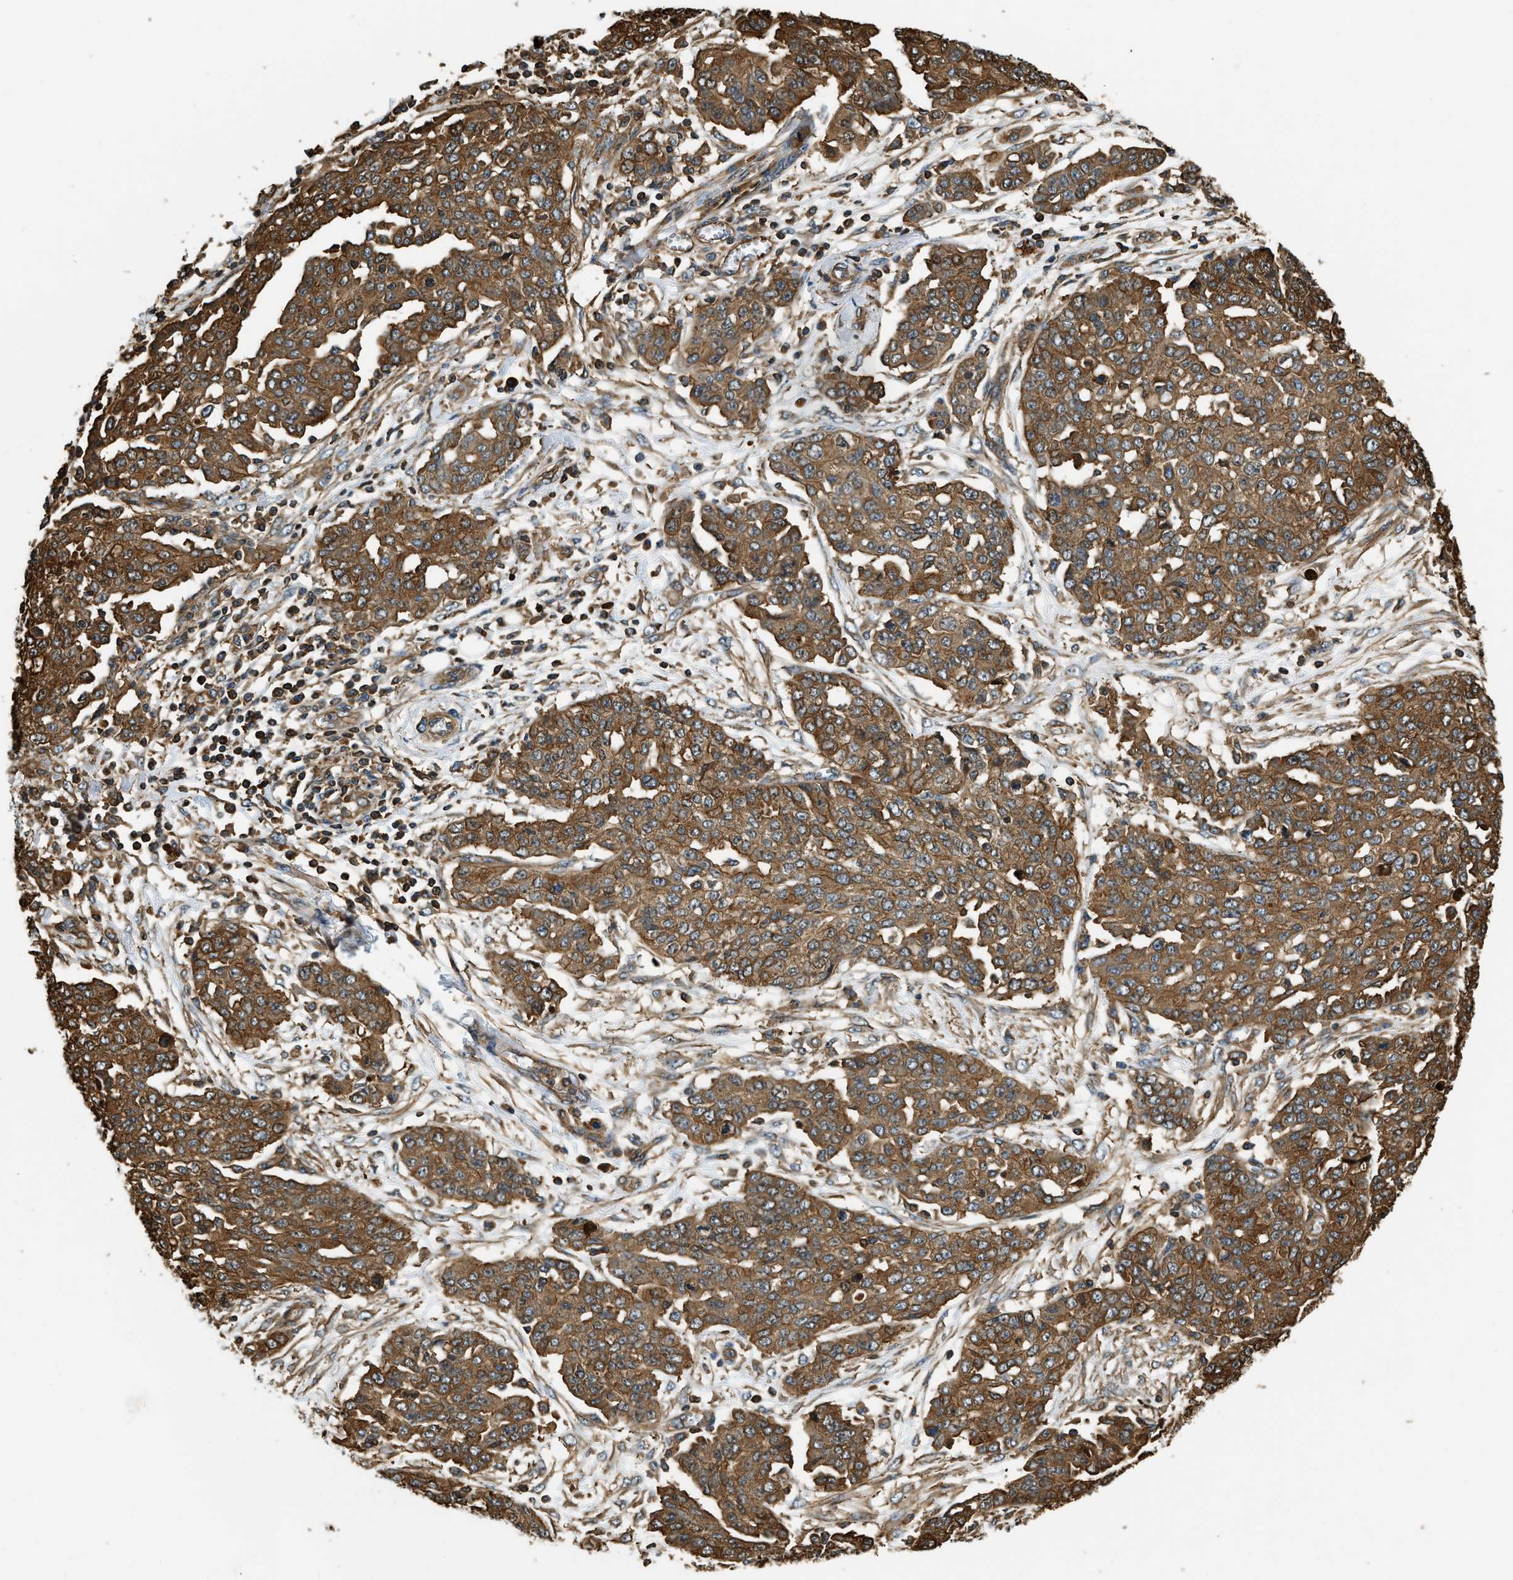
{"staining": {"intensity": "moderate", "quantity": ">75%", "location": "cytoplasmic/membranous"}, "tissue": "ovarian cancer", "cell_type": "Tumor cells", "image_type": "cancer", "snomed": [{"axis": "morphology", "description": "Cystadenocarcinoma, serous, NOS"}, {"axis": "topography", "description": "Soft tissue"}, {"axis": "topography", "description": "Ovary"}], "caption": "A photomicrograph of ovarian serous cystadenocarcinoma stained for a protein displays moderate cytoplasmic/membranous brown staining in tumor cells.", "gene": "YARS1", "patient": {"sex": "female", "age": 57}}